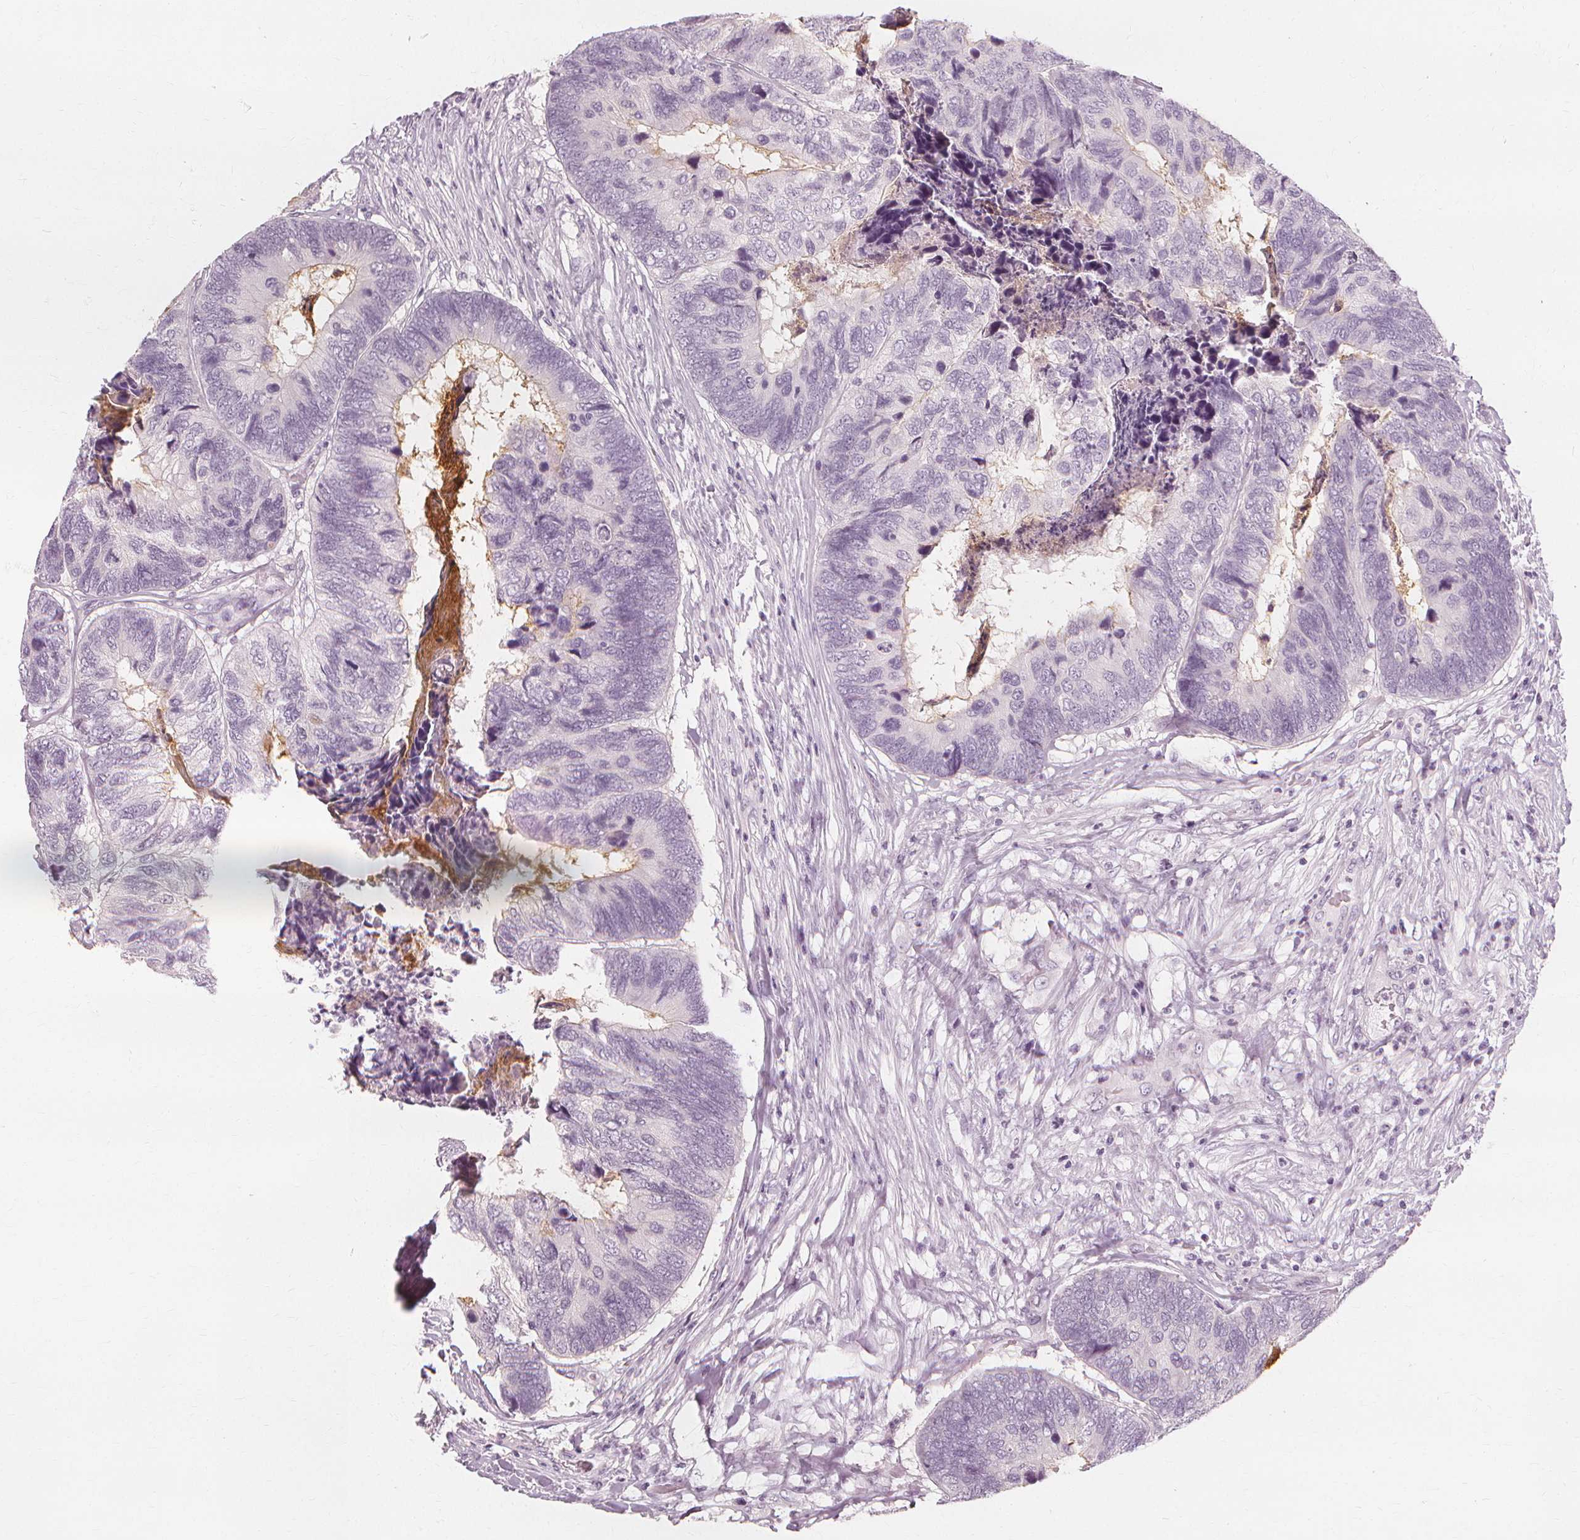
{"staining": {"intensity": "negative", "quantity": "none", "location": "none"}, "tissue": "colorectal cancer", "cell_type": "Tumor cells", "image_type": "cancer", "snomed": [{"axis": "morphology", "description": "Adenocarcinoma, NOS"}, {"axis": "topography", "description": "Colon"}], "caption": "Colorectal adenocarcinoma was stained to show a protein in brown. There is no significant expression in tumor cells. Nuclei are stained in blue.", "gene": "MUC12", "patient": {"sex": "female", "age": 67}}